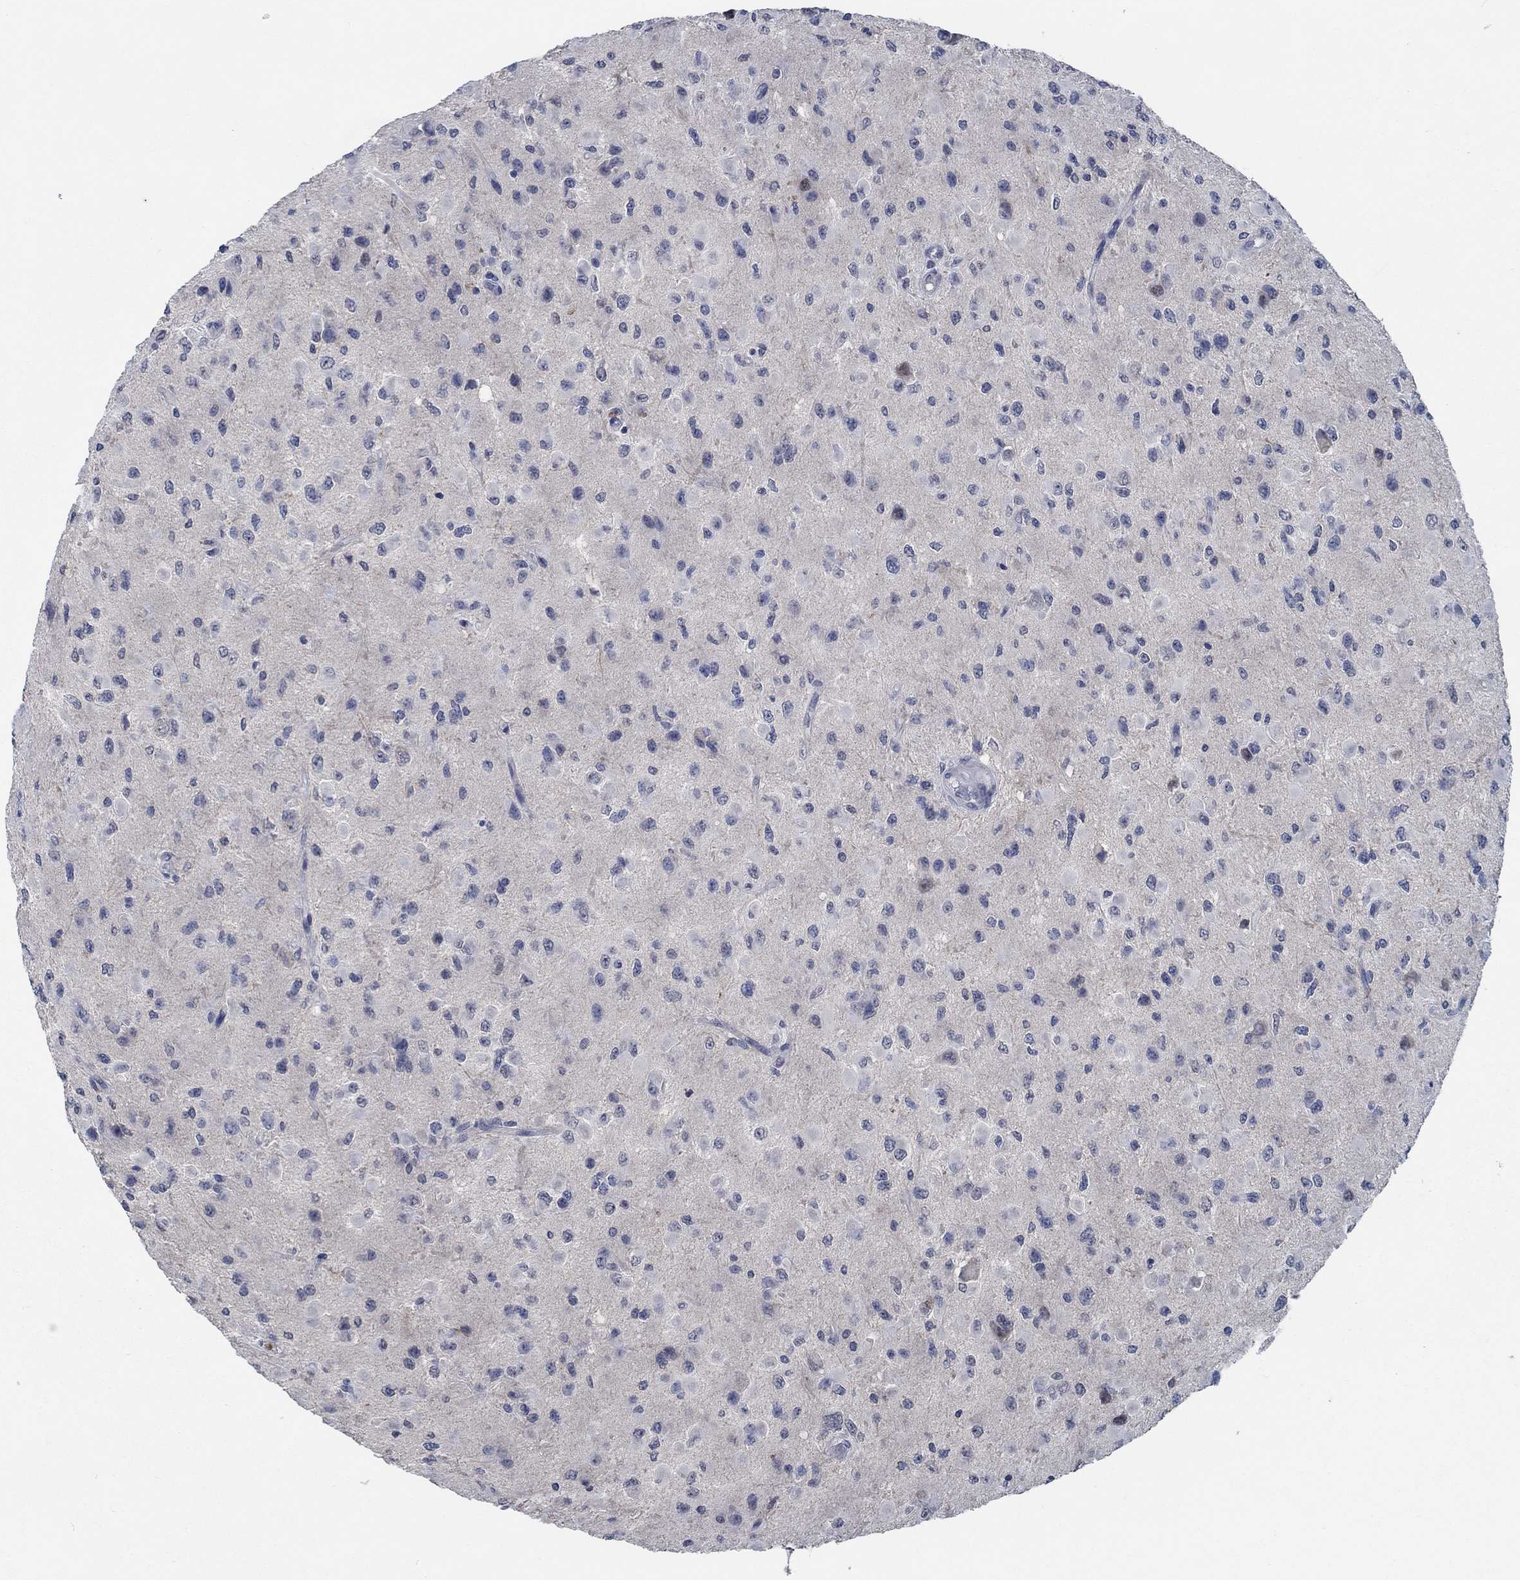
{"staining": {"intensity": "negative", "quantity": "none", "location": "none"}, "tissue": "glioma", "cell_type": "Tumor cells", "image_type": "cancer", "snomed": [{"axis": "morphology", "description": "Glioma, malignant, High grade"}, {"axis": "topography", "description": "Cerebral cortex"}], "caption": "High-grade glioma (malignant) was stained to show a protein in brown. There is no significant staining in tumor cells.", "gene": "OBSCN", "patient": {"sex": "male", "age": 35}}